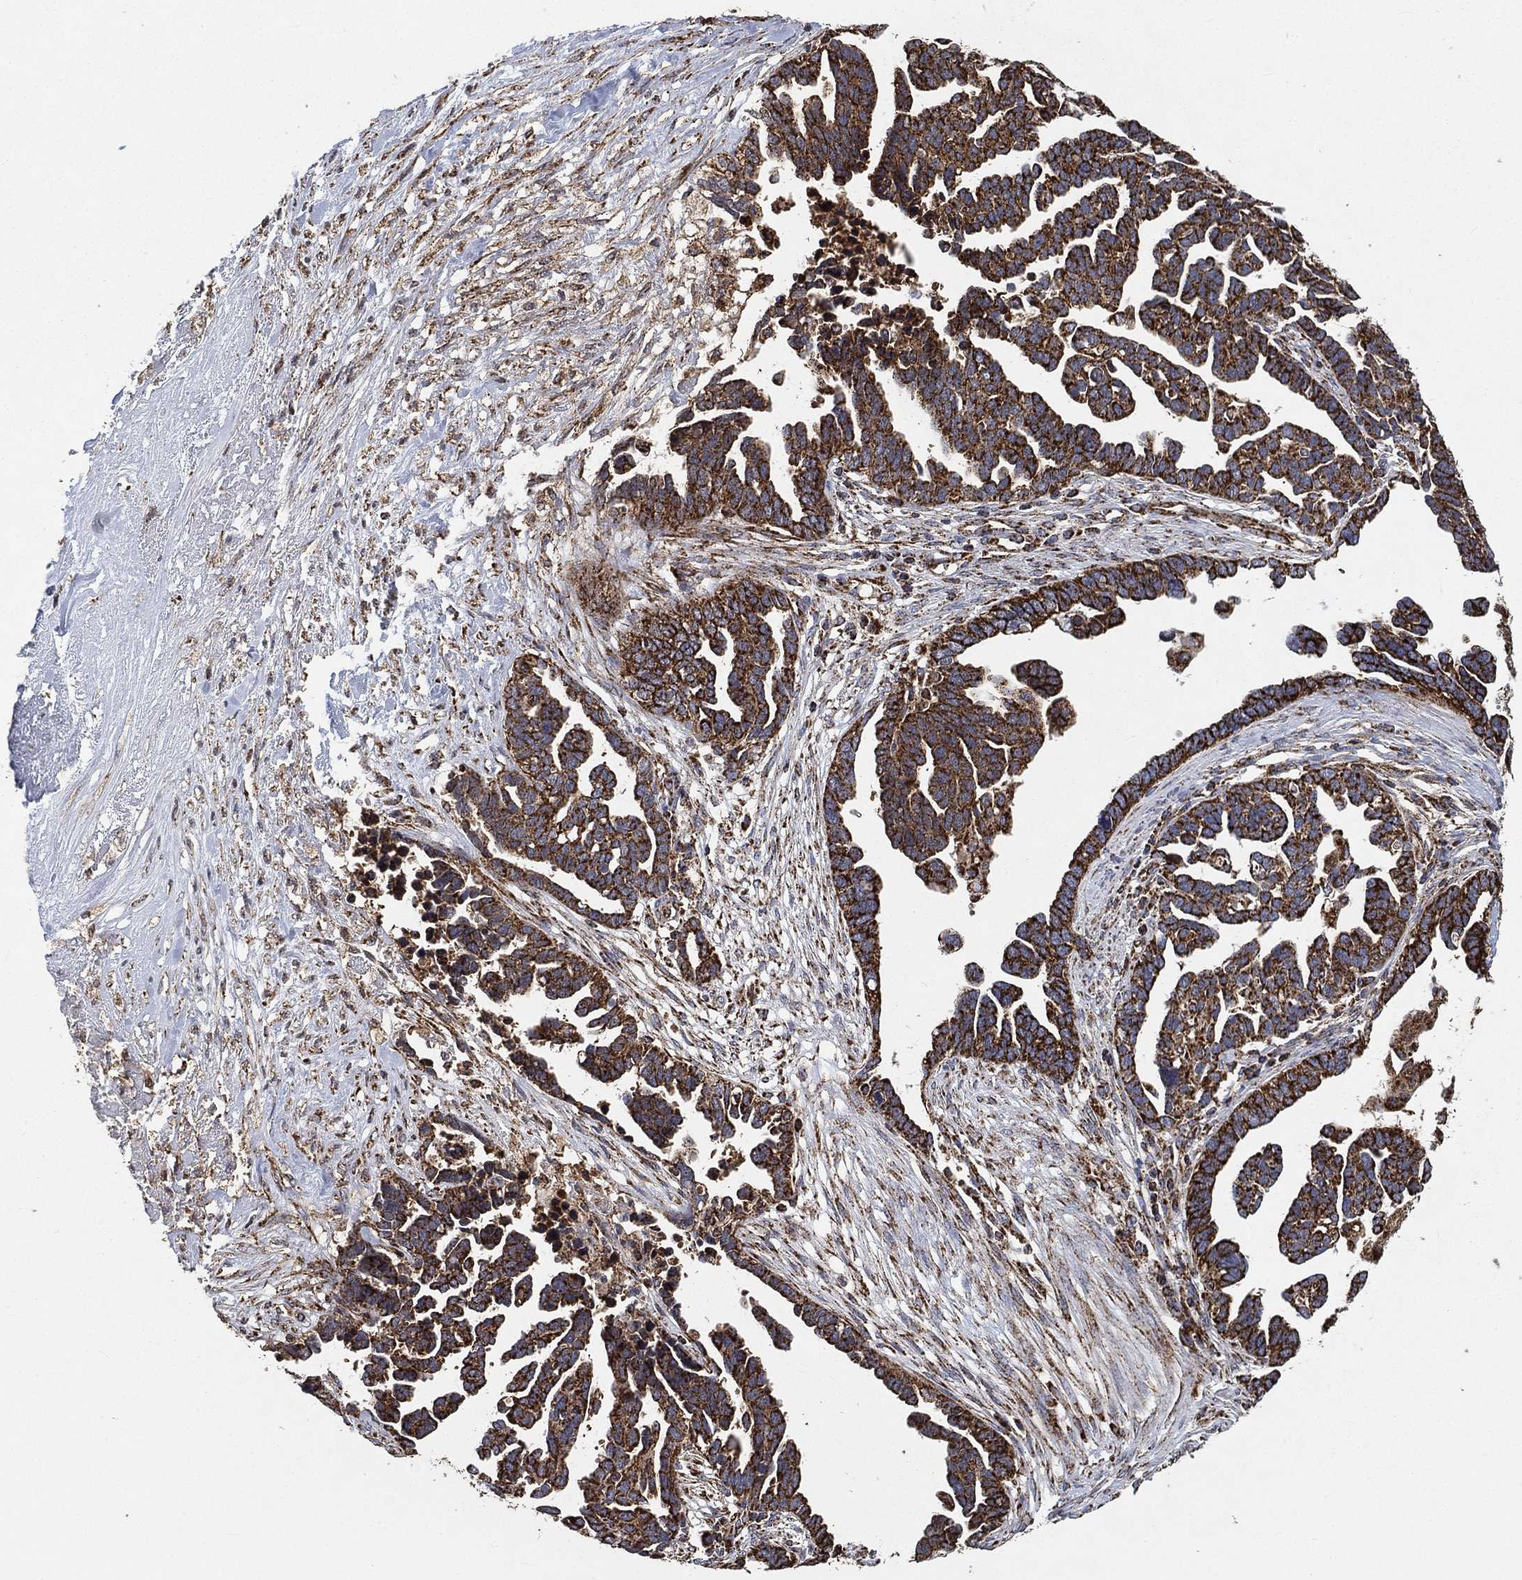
{"staining": {"intensity": "strong", "quantity": ">75%", "location": "cytoplasmic/membranous"}, "tissue": "ovarian cancer", "cell_type": "Tumor cells", "image_type": "cancer", "snomed": [{"axis": "morphology", "description": "Cystadenocarcinoma, serous, NOS"}, {"axis": "topography", "description": "Ovary"}], "caption": "IHC (DAB) staining of human ovarian cancer (serous cystadenocarcinoma) reveals strong cytoplasmic/membranous protein expression in approximately >75% of tumor cells.", "gene": "SLC38A7", "patient": {"sex": "female", "age": 54}}